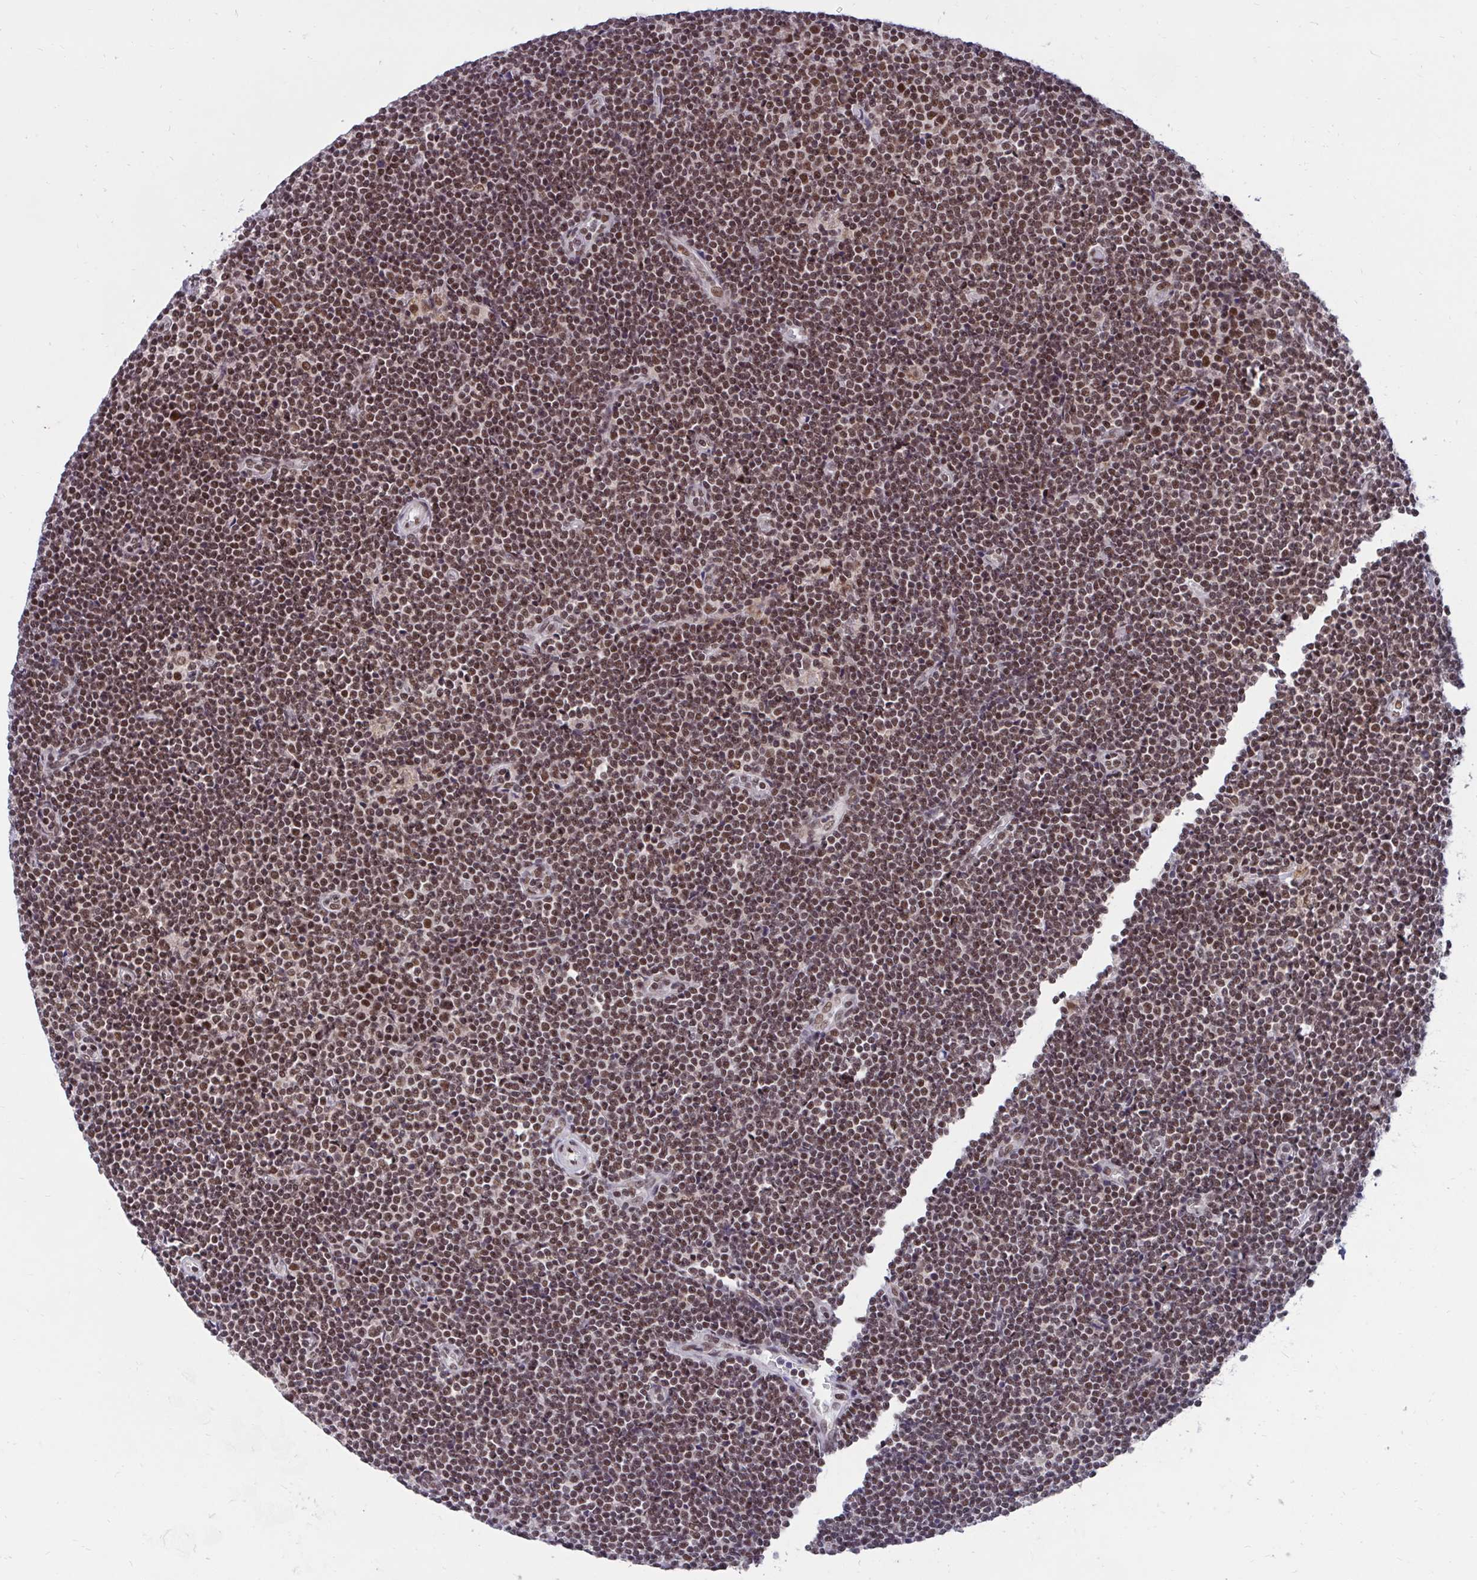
{"staining": {"intensity": "moderate", "quantity": ">75%", "location": "nuclear"}, "tissue": "lymphoma", "cell_type": "Tumor cells", "image_type": "cancer", "snomed": [{"axis": "morphology", "description": "Malignant lymphoma, non-Hodgkin's type, Low grade"}, {"axis": "topography", "description": "Lymph node"}], "caption": "Immunohistochemical staining of lymphoma reveals medium levels of moderate nuclear protein positivity in about >75% of tumor cells.", "gene": "PHF10", "patient": {"sex": "male", "age": 48}}